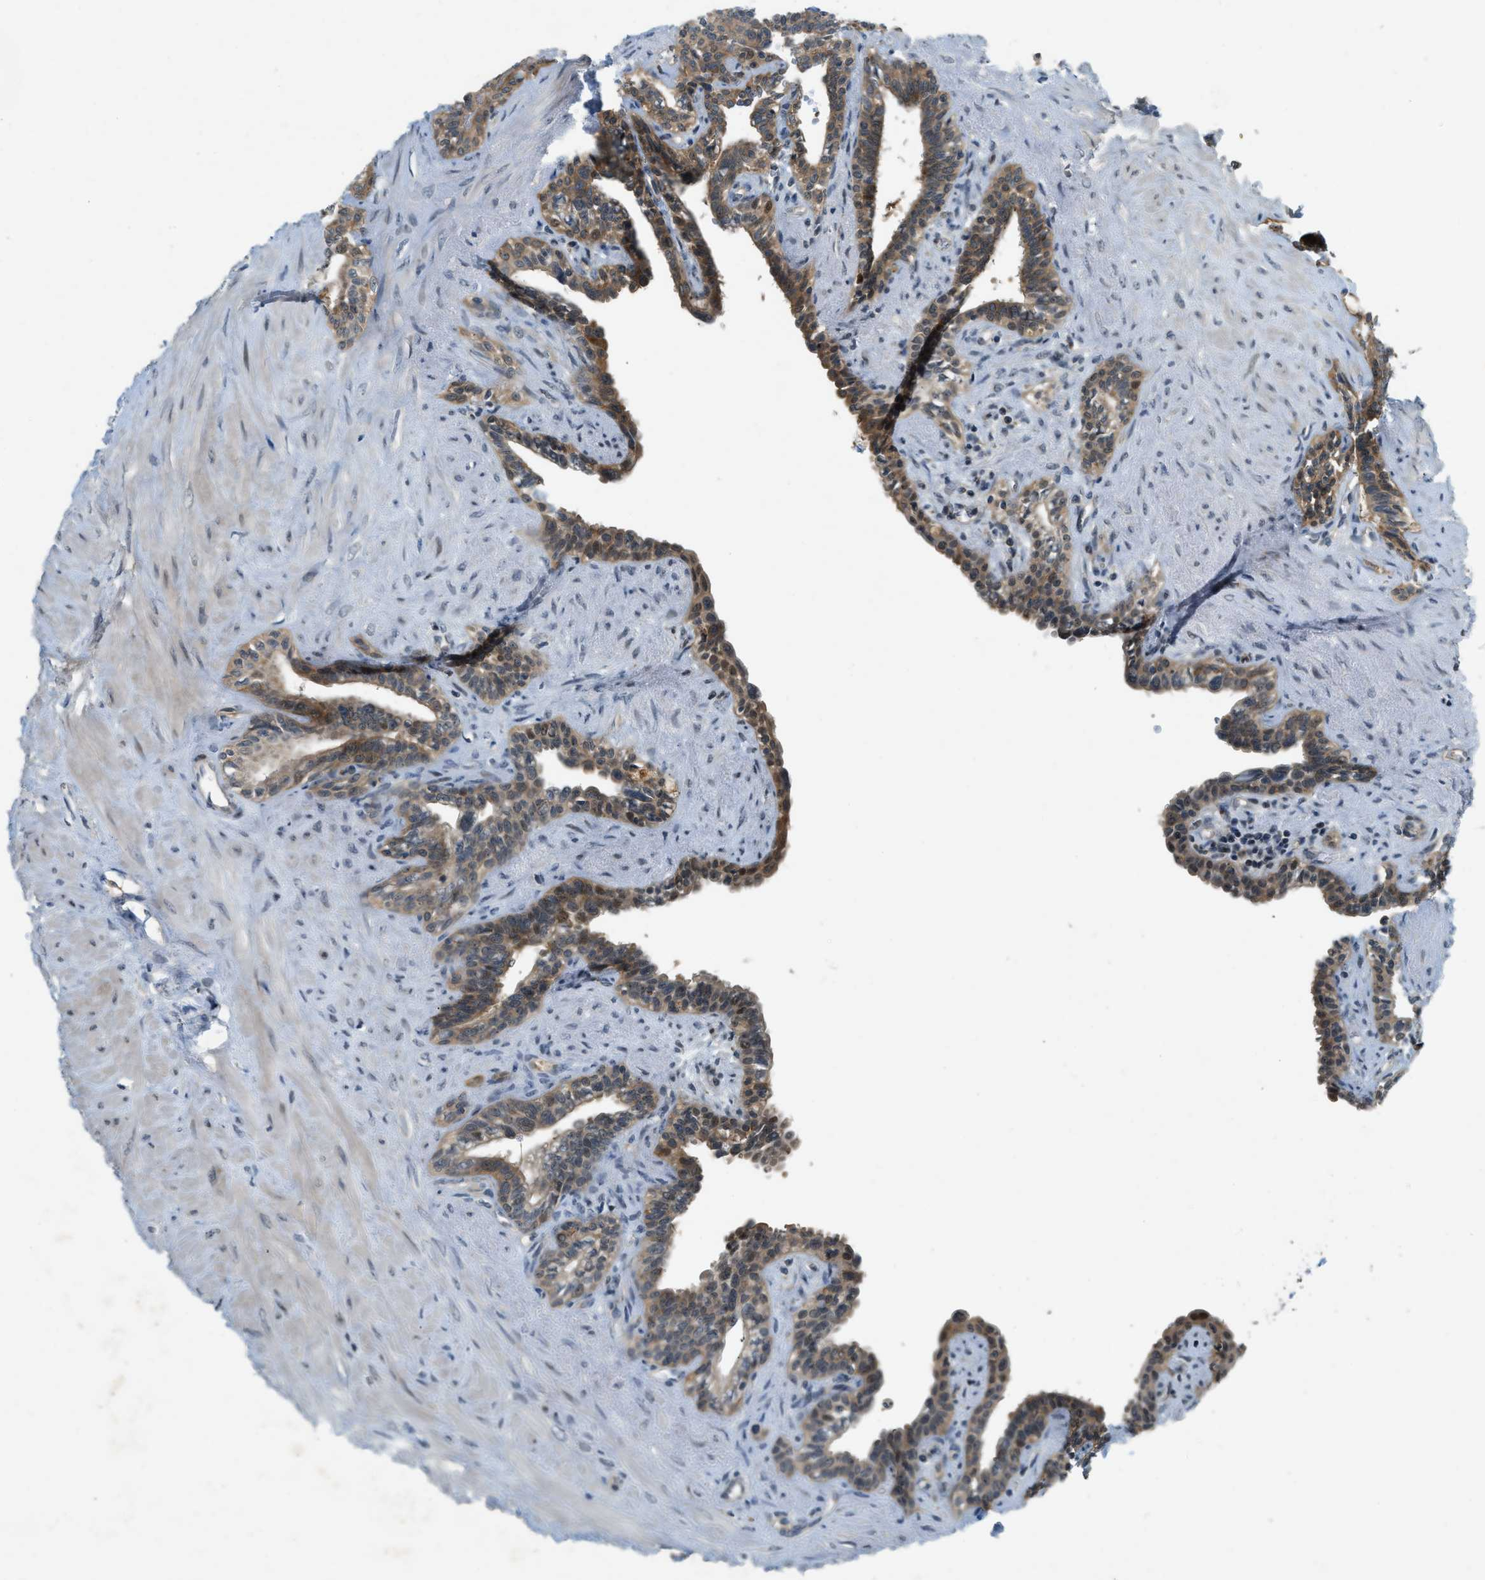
{"staining": {"intensity": "moderate", "quantity": "25%-75%", "location": "cytoplasmic/membranous,nuclear"}, "tissue": "seminal vesicle", "cell_type": "Glandular cells", "image_type": "normal", "snomed": [{"axis": "morphology", "description": "Normal tissue, NOS"}, {"axis": "morphology", "description": "Adenocarcinoma, High grade"}, {"axis": "topography", "description": "Prostate"}, {"axis": "topography", "description": "Seminal veicle"}], "caption": "DAB immunohistochemical staining of unremarkable human seminal vesicle displays moderate cytoplasmic/membranous,nuclear protein staining in approximately 25%-75% of glandular cells. (DAB IHC with brightfield microscopy, high magnification).", "gene": "PDCL3", "patient": {"sex": "male", "age": 55}}